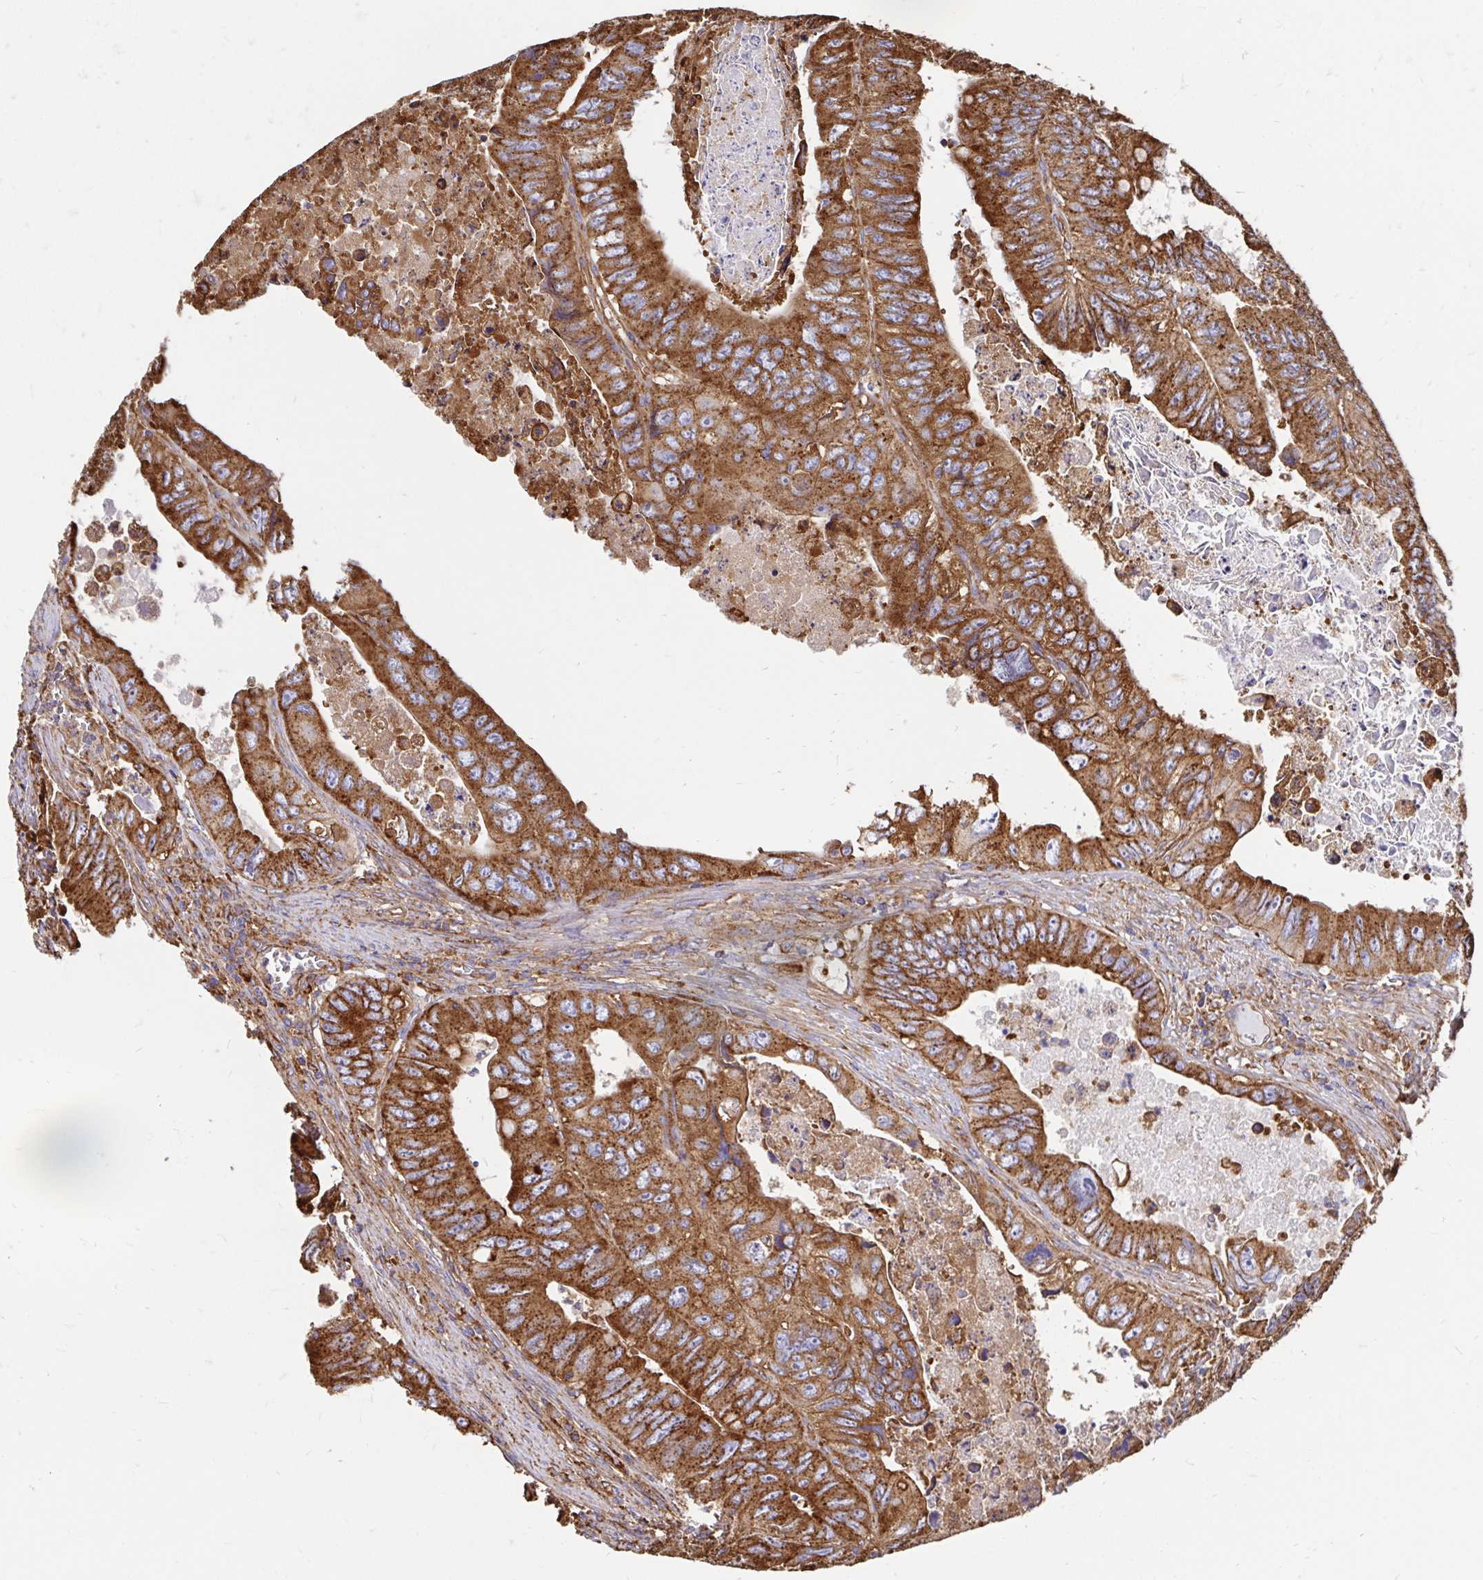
{"staining": {"intensity": "strong", "quantity": ">75%", "location": "cytoplasmic/membranous"}, "tissue": "colorectal cancer", "cell_type": "Tumor cells", "image_type": "cancer", "snomed": [{"axis": "morphology", "description": "Adenocarcinoma, NOS"}, {"axis": "topography", "description": "Colon"}], "caption": "Protein analysis of colorectal cancer (adenocarcinoma) tissue exhibits strong cytoplasmic/membranous staining in about >75% of tumor cells.", "gene": "CLTC", "patient": {"sex": "female", "age": 84}}